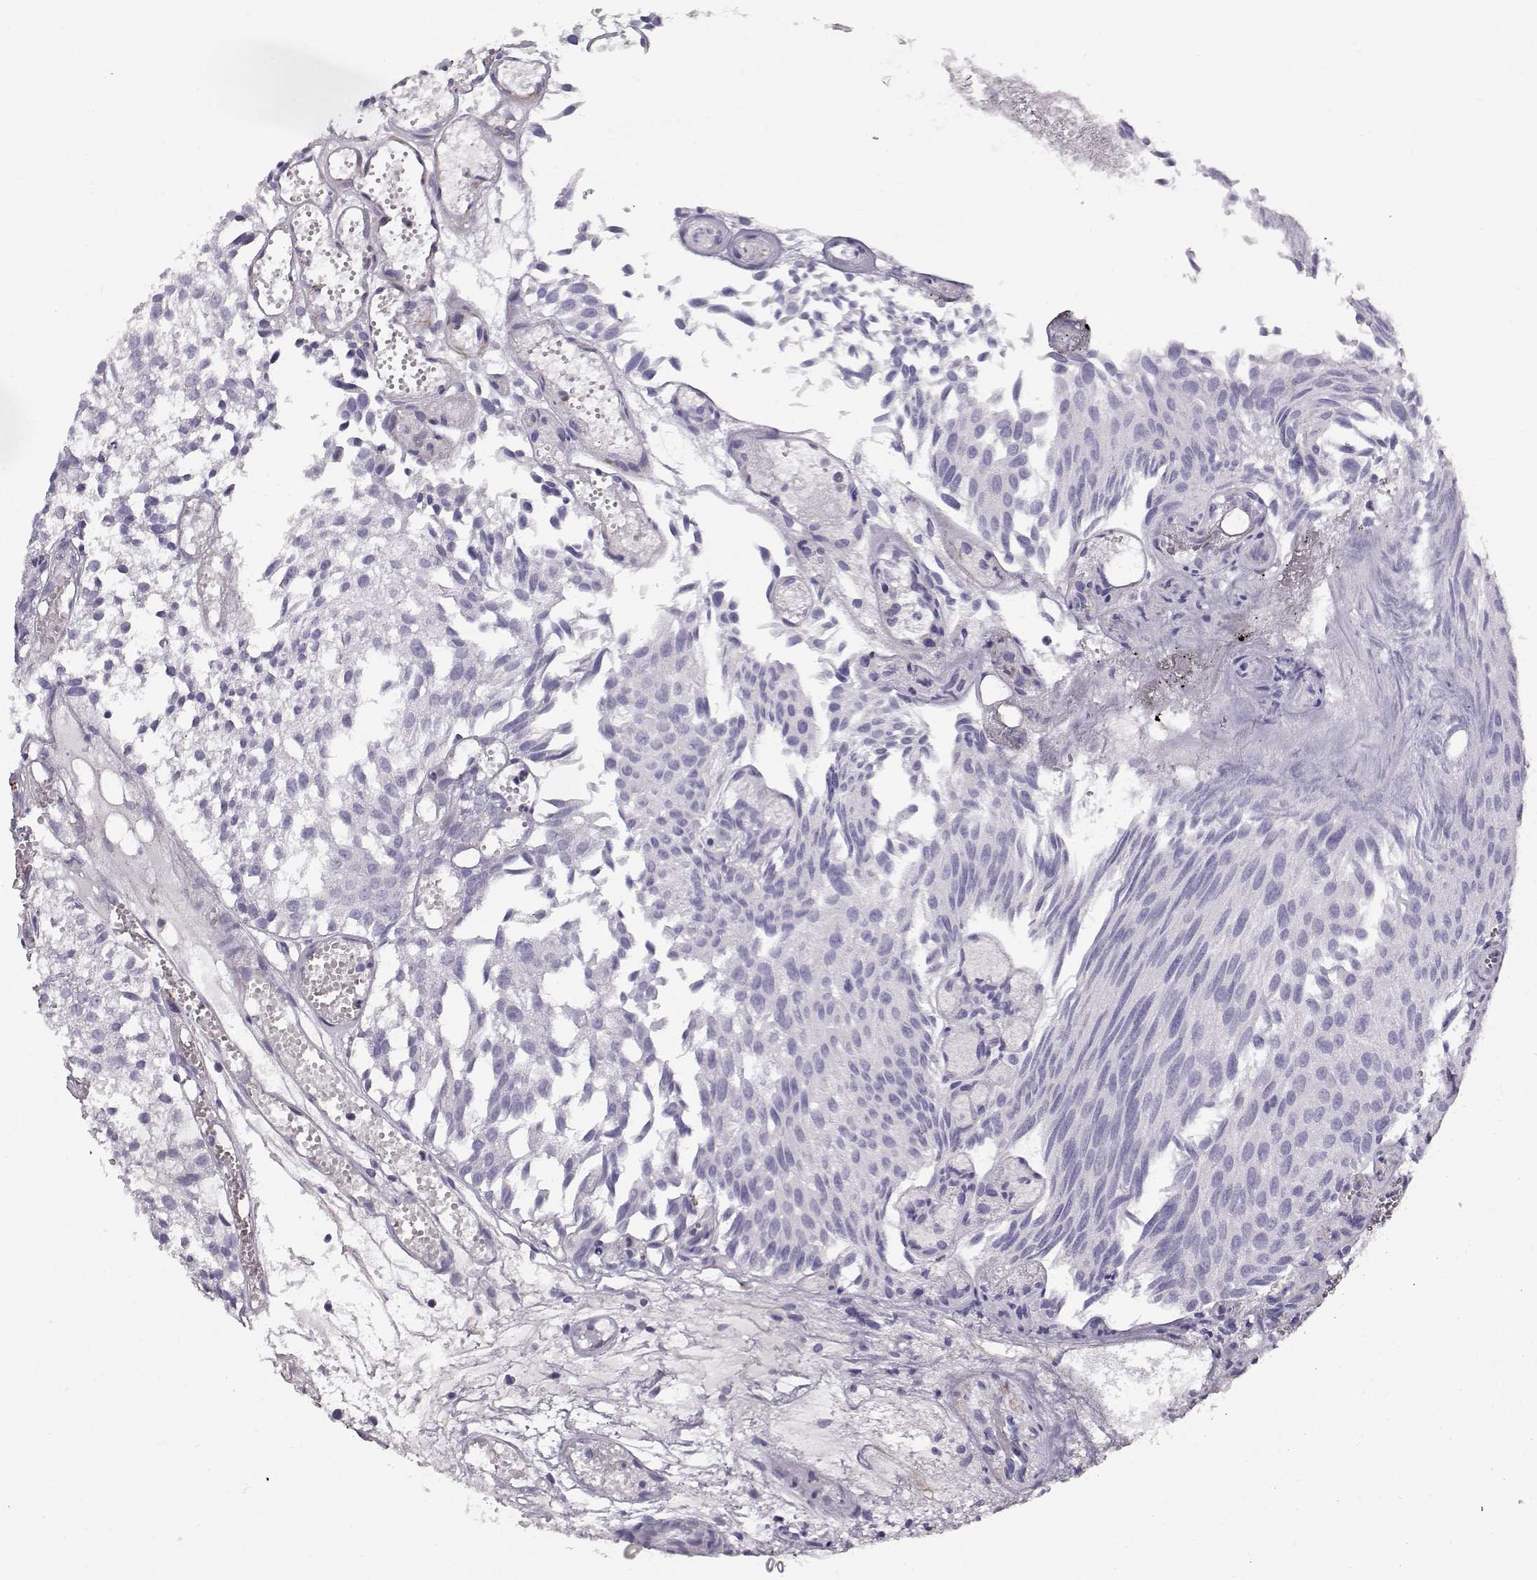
{"staining": {"intensity": "negative", "quantity": "none", "location": "none"}, "tissue": "urothelial cancer", "cell_type": "Tumor cells", "image_type": "cancer", "snomed": [{"axis": "morphology", "description": "Urothelial carcinoma, Low grade"}, {"axis": "topography", "description": "Urinary bladder"}], "caption": "Tumor cells are negative for brown protein staining in low-grade urothelial carcinoma.", "gene": "RBM44", "patient": {"sex": "male", "age": 79}}